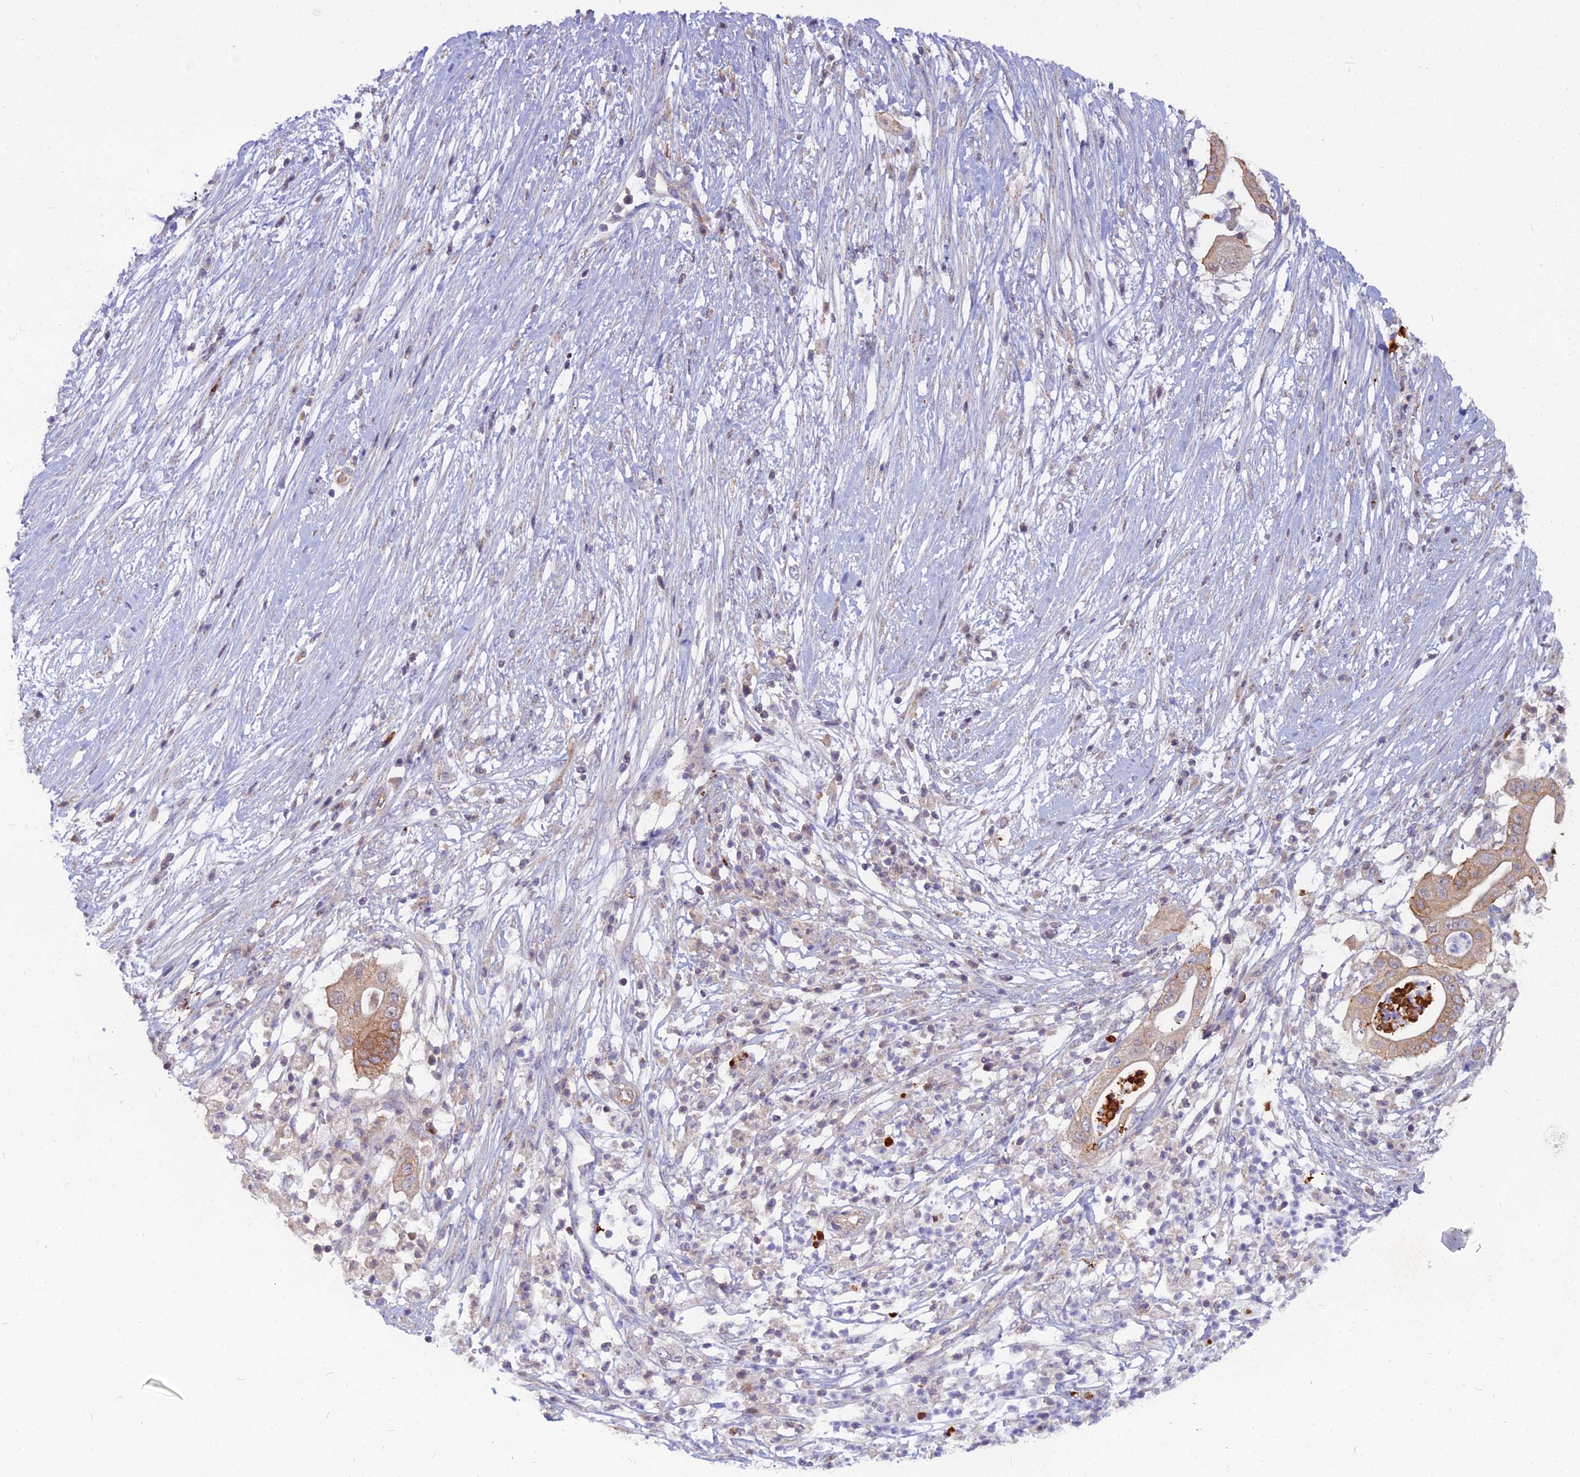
{"staining": {"intensity": "weak", "quantity": ">75%", "location": "cytoplasmic/membranous"}, "tissue": "pancreatic cancer", "cell_type": "Tumor cells", "image_type": "cancer", "snomed": [{"axis": "morphology", "description": "Adenocarcinoma, NOS"}, {"axis": "topography", "description": "Pancreas"}], "caption": "Protein staining by immunohistochemistry exhibits weak cytoplasmic/membranous staining in approximately >75% of tumor cells in adenocarcinoma (pancreatic).", "gene": "PCED1B", "patient": {"sex": "male", "age": 68}}